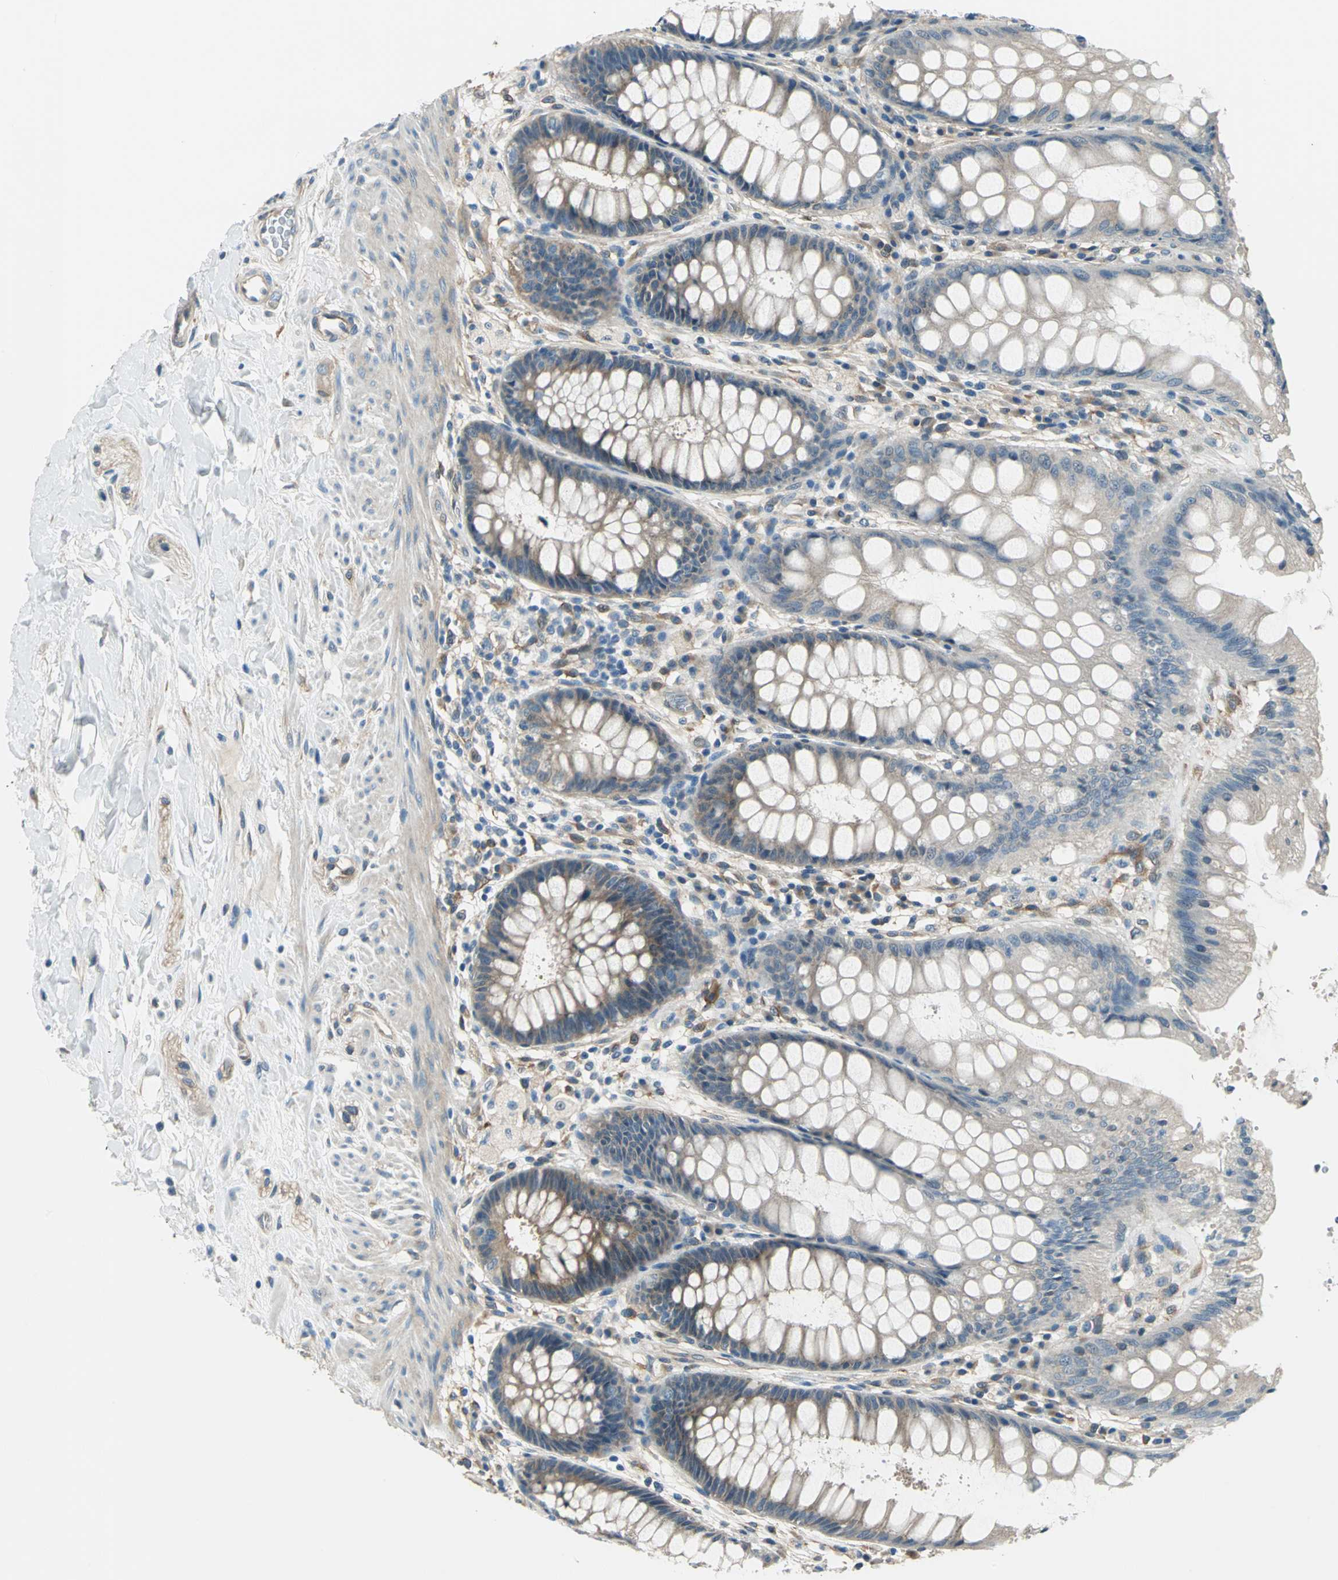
{"staining": {"intensity": "moderate", "quantity": "25%-75%", "location": "cytoplasmic/membranous"}, "tissue": "rectum", "cell_type": "Glandular cells", "image_type": "normal", "snomed": [{"axis": "morphology", "description": "Normal tissue, NOS"}, {"axis": "topography", "description": "Rectum"}], "caption": "A brown stain shows moderate cytoplasmic/membranous positivity of a protein in glandular cells of normal human rectum. The staining is performed using DAB brown chromogen to label protein expression. The nuclei are counter-stained blue using hematoxylin.", "gene": "CDC42EP1", "patient": {"sex": "female", "age": 46}}